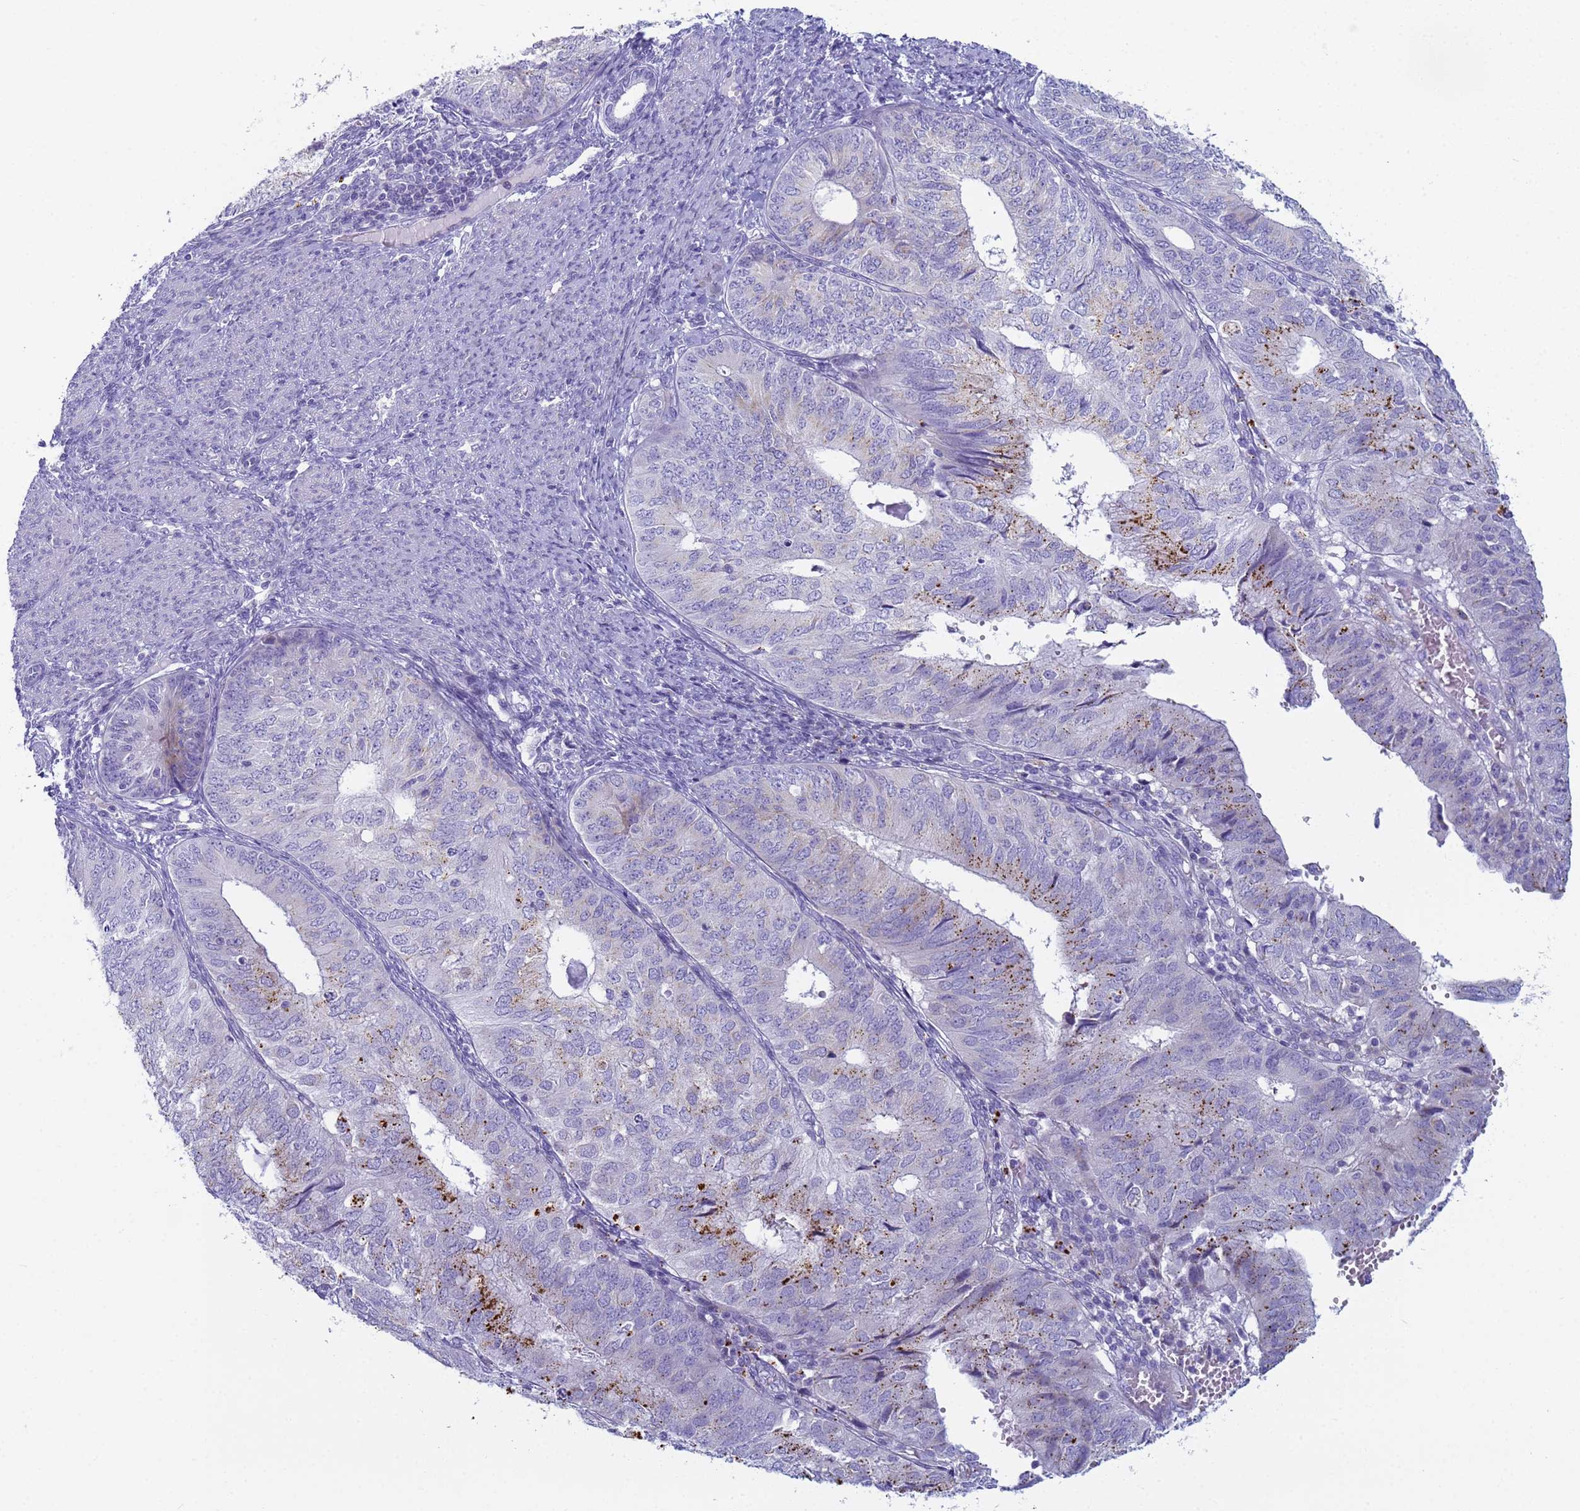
{"staining": {"intensity": "strong", "quantity": "<25%", "location": "cytoplasmic/membranous"}, "tissue": "endometrial cancer", "cell_type": "Tumor cells", "image_type": "cancer", "snomed": [{"axis": "morphology", "description": "Adenocarcinoma, NOS"}, {"axis": "topography", "description": "Endometrium"}], "caption": "A high-resolution photomicrograph shows IHC staining of endometrial cancer (adenocarcinoma), which reveals strong cytoplasmic/membranous expression in about <25% of tumor cells.", "gene": "CR1", "patient": {"sex": "female", "age": 68}}